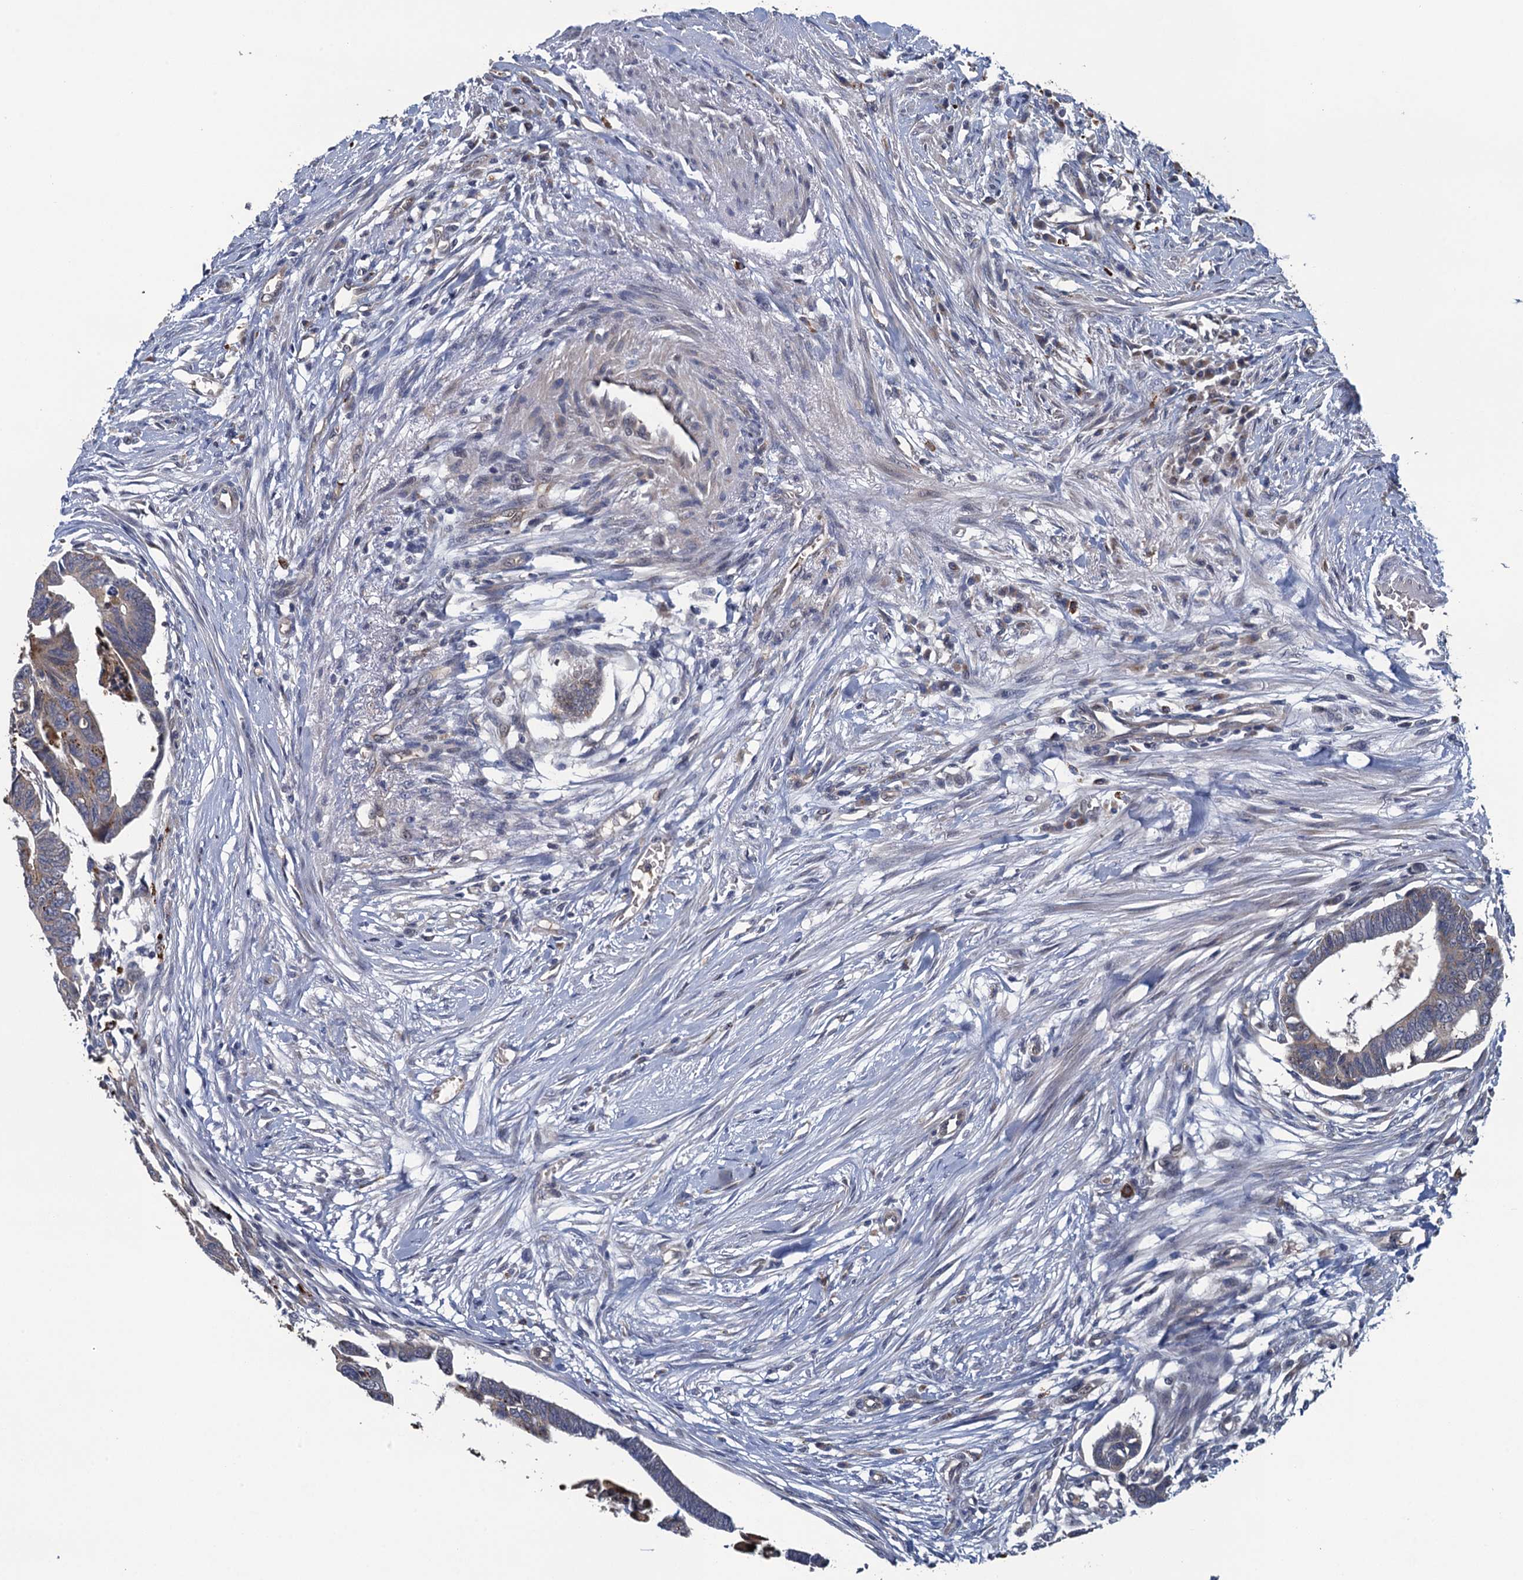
{"staining": {"intensity": "moderate", "quantity": "<25%", "location": "cytoplasmic/membranous"}, "tissue": "colorectal cancer", "cell_type": "Tumor cells", "image_type": "cancer", "snomed": [{"axis": "morphology", "description": "Adenocarcinoma, NOS"}, {"axis": "topography", "description": "Rectum"}], "caption": "DAB (3,3'-diaminobenzidine) immunohistochemical staining of colorectal adenocarcinoma demonstrates moderate cytoplasmic/membranous protein staining in approximately <25% of tumor cells.", "gene": "KBTBD8", "patient": {"sex": "female", "age": 65}}